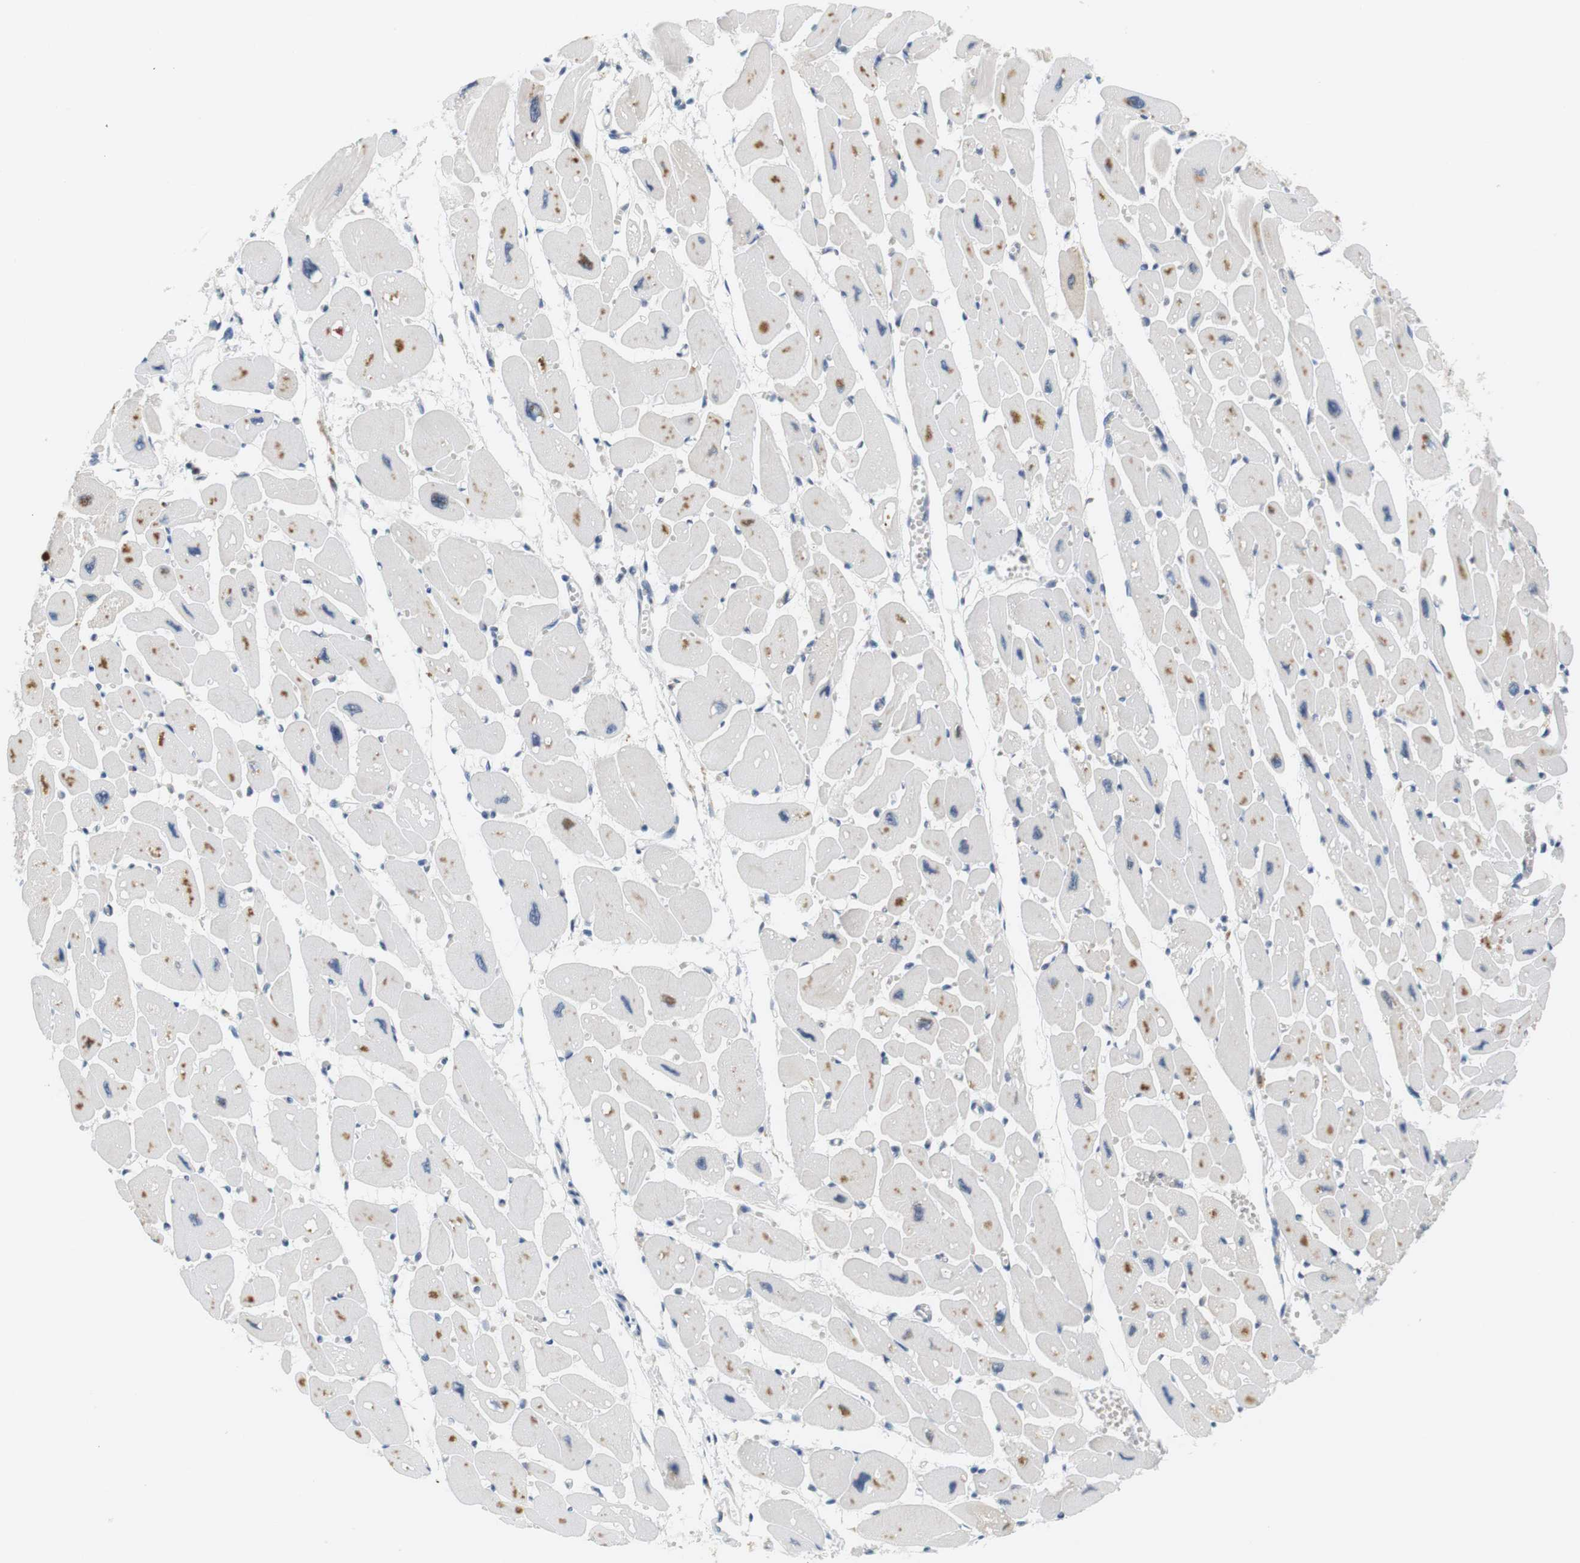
{"staining": {"intensity": "negative", "quantity": "none", "location": "none"}, "tissue": "heart muscle", "cell_type": "Cardiomyocytes", "image_type": "normal", "snomed": [{"axis": "morphology", "description": "Normal tissue, NOS"}, {"axis": "topography", "description": "Heart"}], "caption": "Protein analysis of benign heart muscle demonstrates no significant staining in cardiomyocytes.", "gene": "WNT7A", "patient": {"sex": "female", "age": 54}}